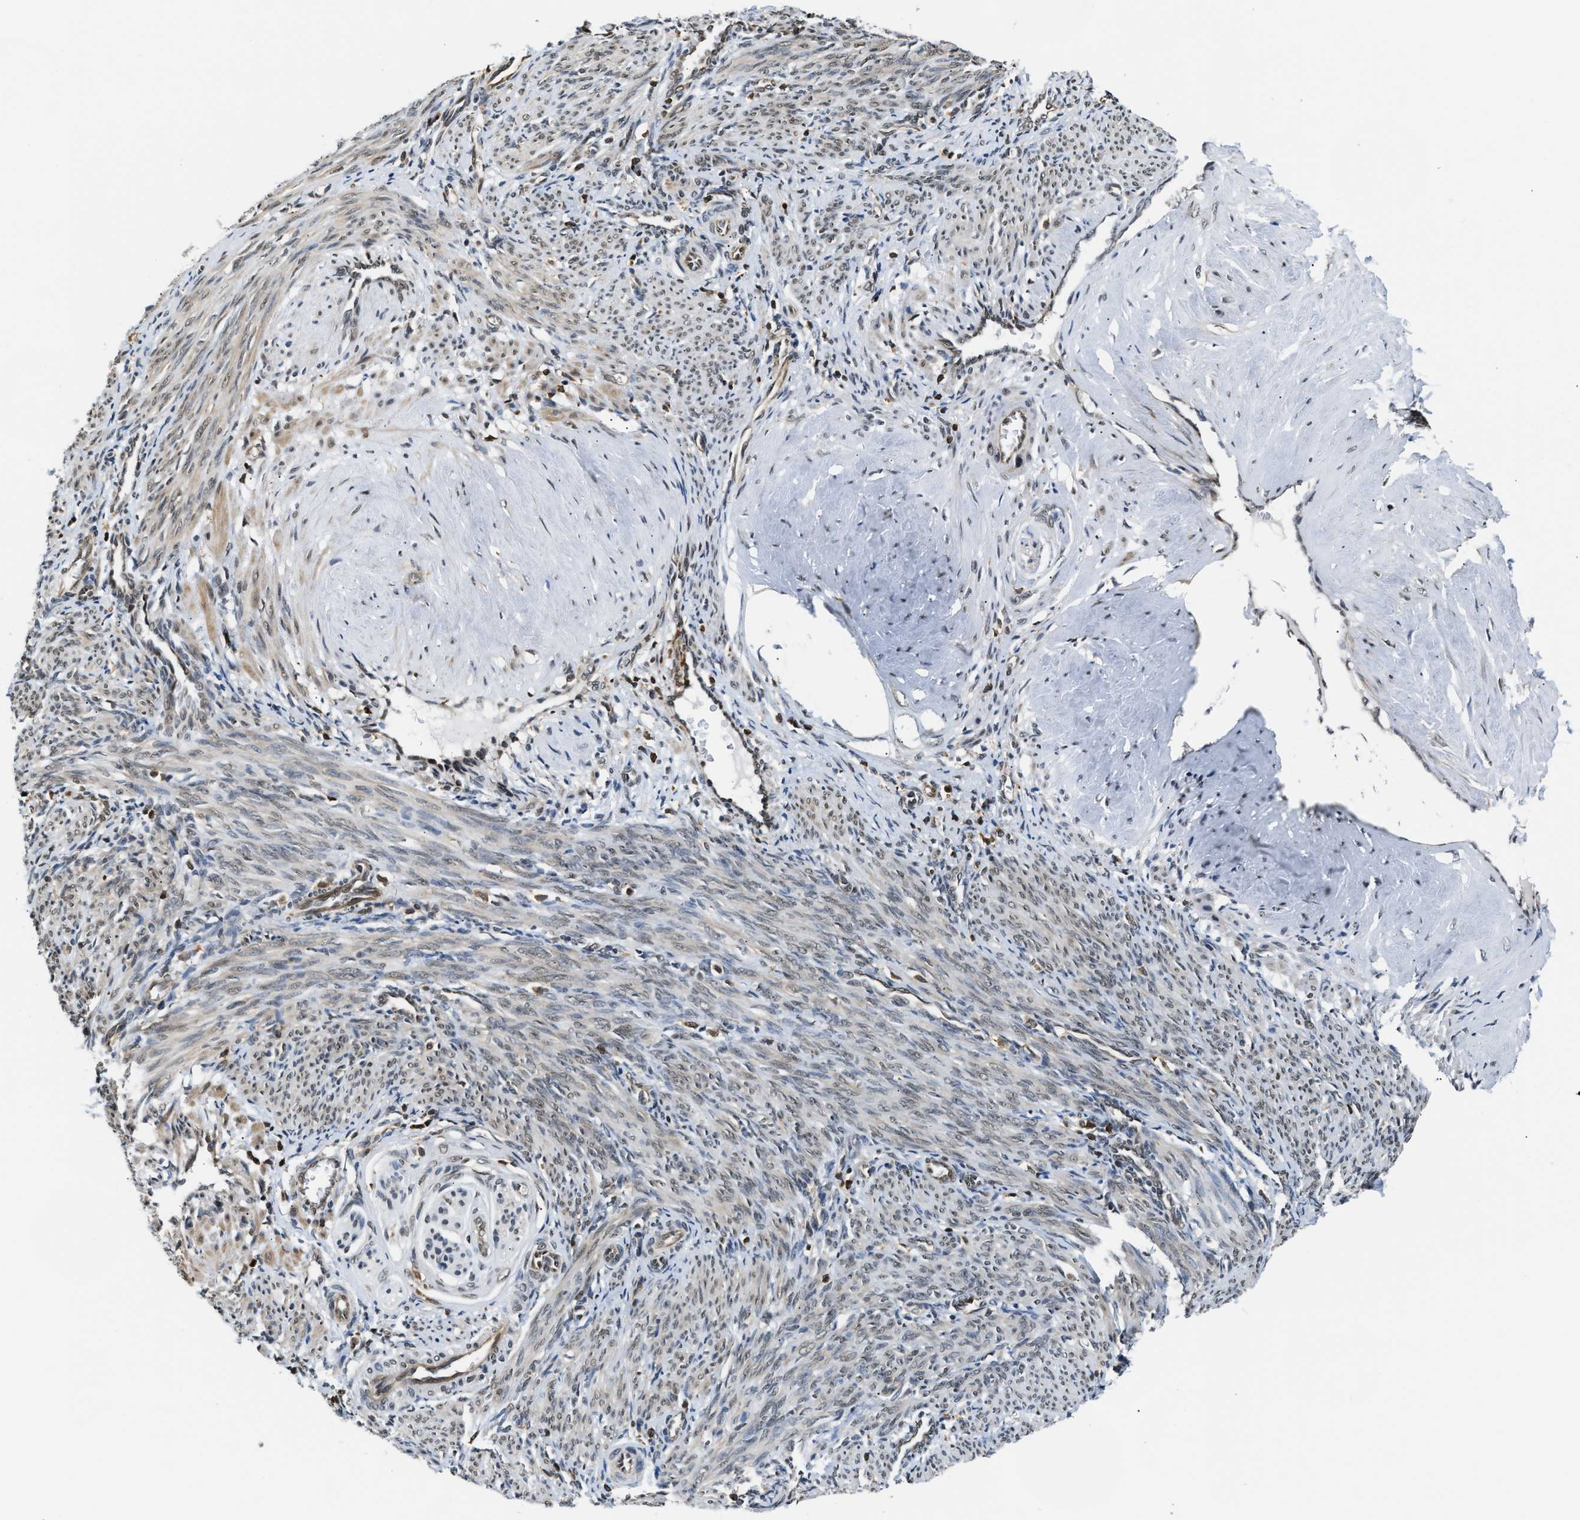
{"staining": {"intensity": "weak", "quantity": ">75%", "location": "cytoplasmic/membranous,nuclear"}, "tissue": "smooth muscle", "cell_type": "Smooth muscle cells", "image_type": "normal", "snomed": [{"axis": "morphology", "description": "Normal tissue, NOS"}, {"axis": "topography", "description": "Endometrium"}], "caption": "IHC of unremarkable human smooth muscle reveals low levels of weak cytoplasmic/membranous,nuclear staining in approximately >75% of smooth muscle cells. The protein is shown in brown color, while the nuclei are stained blue.", "gene": "STK10", "patient": {"sex": "female", "age": 33}}